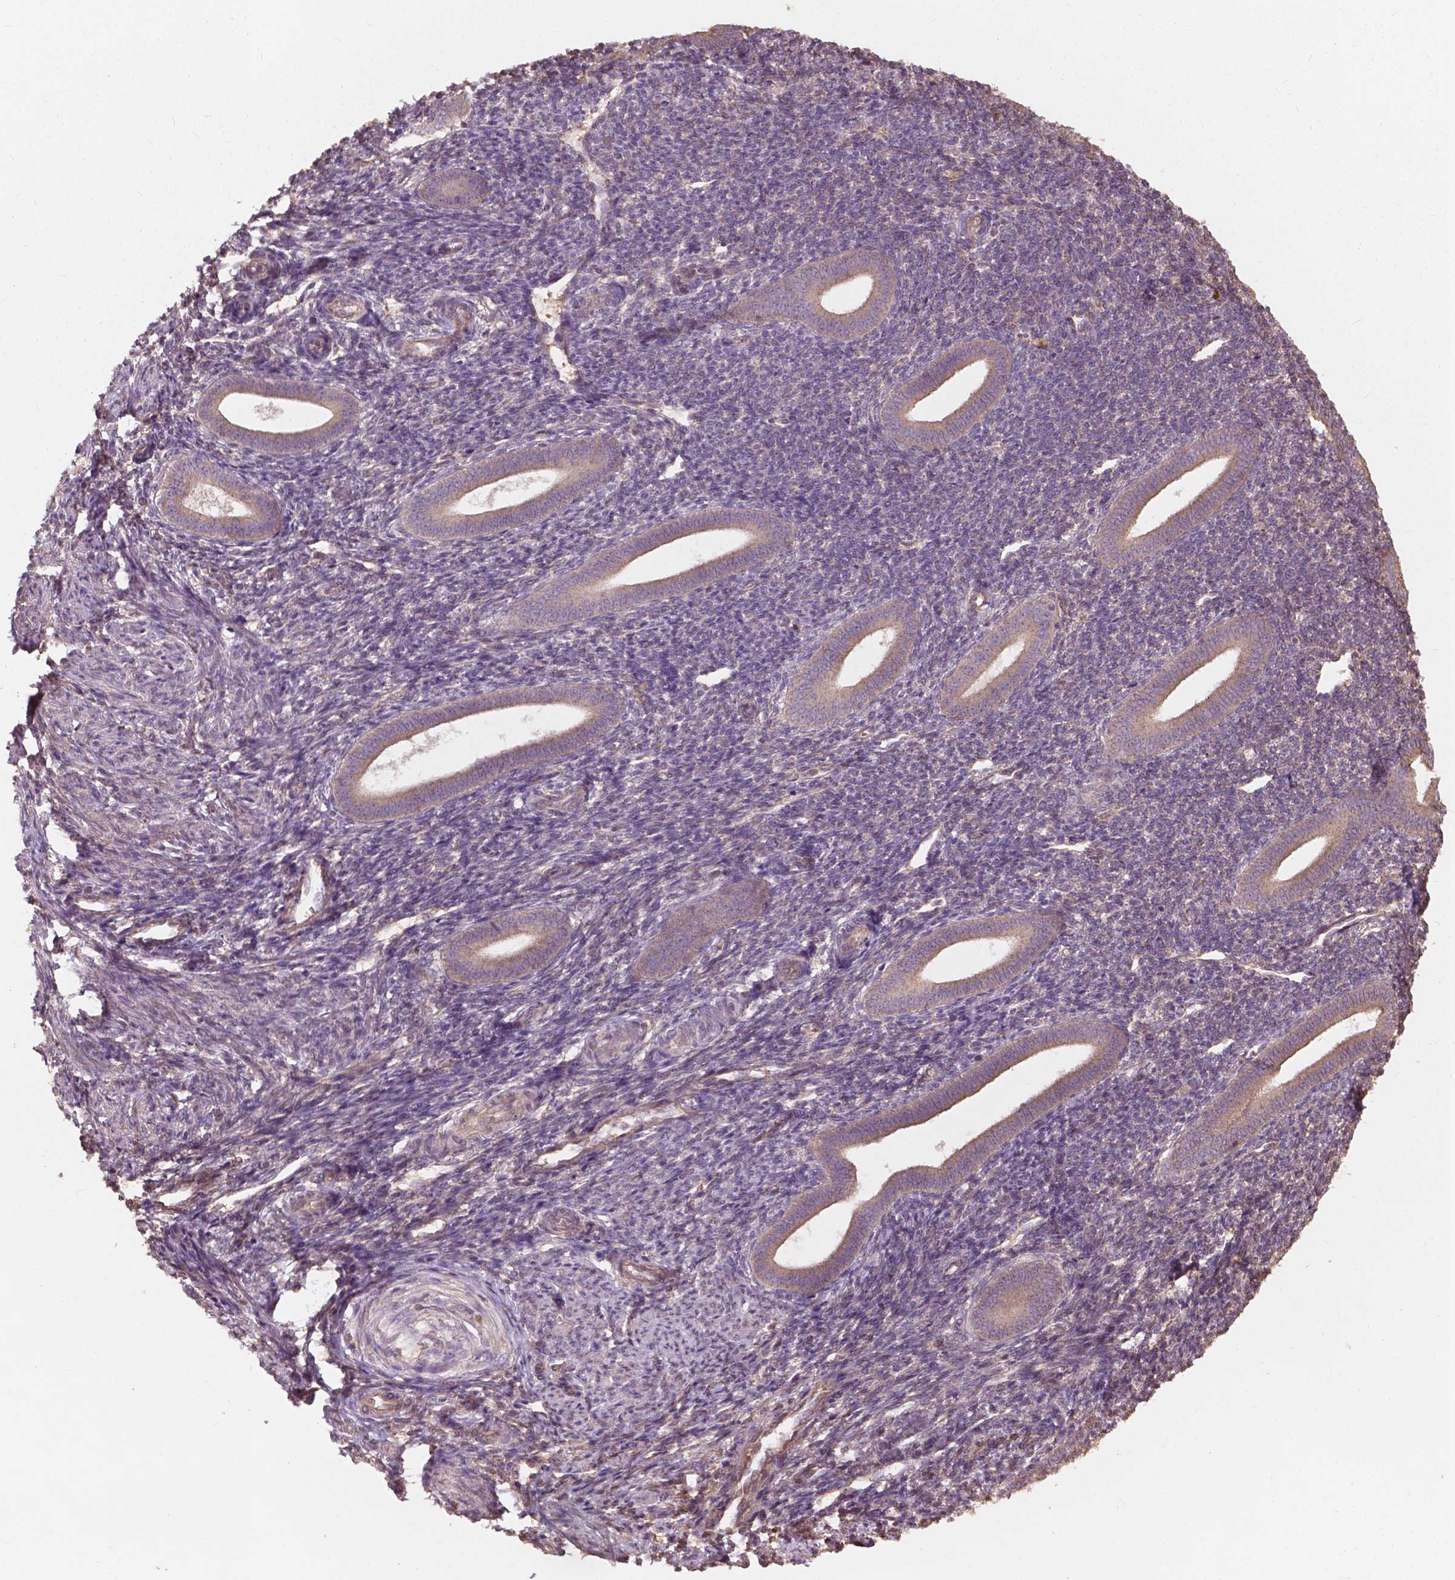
{"staining": {"intensity": "weak", "quantity": "<25%", "location": "cytoplasmic/membranous"}, "tissue": "endometrium", "cell_type": "Cells in endometrial stroma", "image_type": "normal", "snomed": [{"axis": "morphology", "description": "Normal tissue, NOS"}, {"axis": "topography", "description": "Endometrium"}], "caption": "Immunohistochemical staining of benign endometrium shows no significant staining in cells in endometrial stroma. Nuclei are stained in blue.", "gene": "CDC42BPA", "patient": {"sex": "female", "age": 25}}